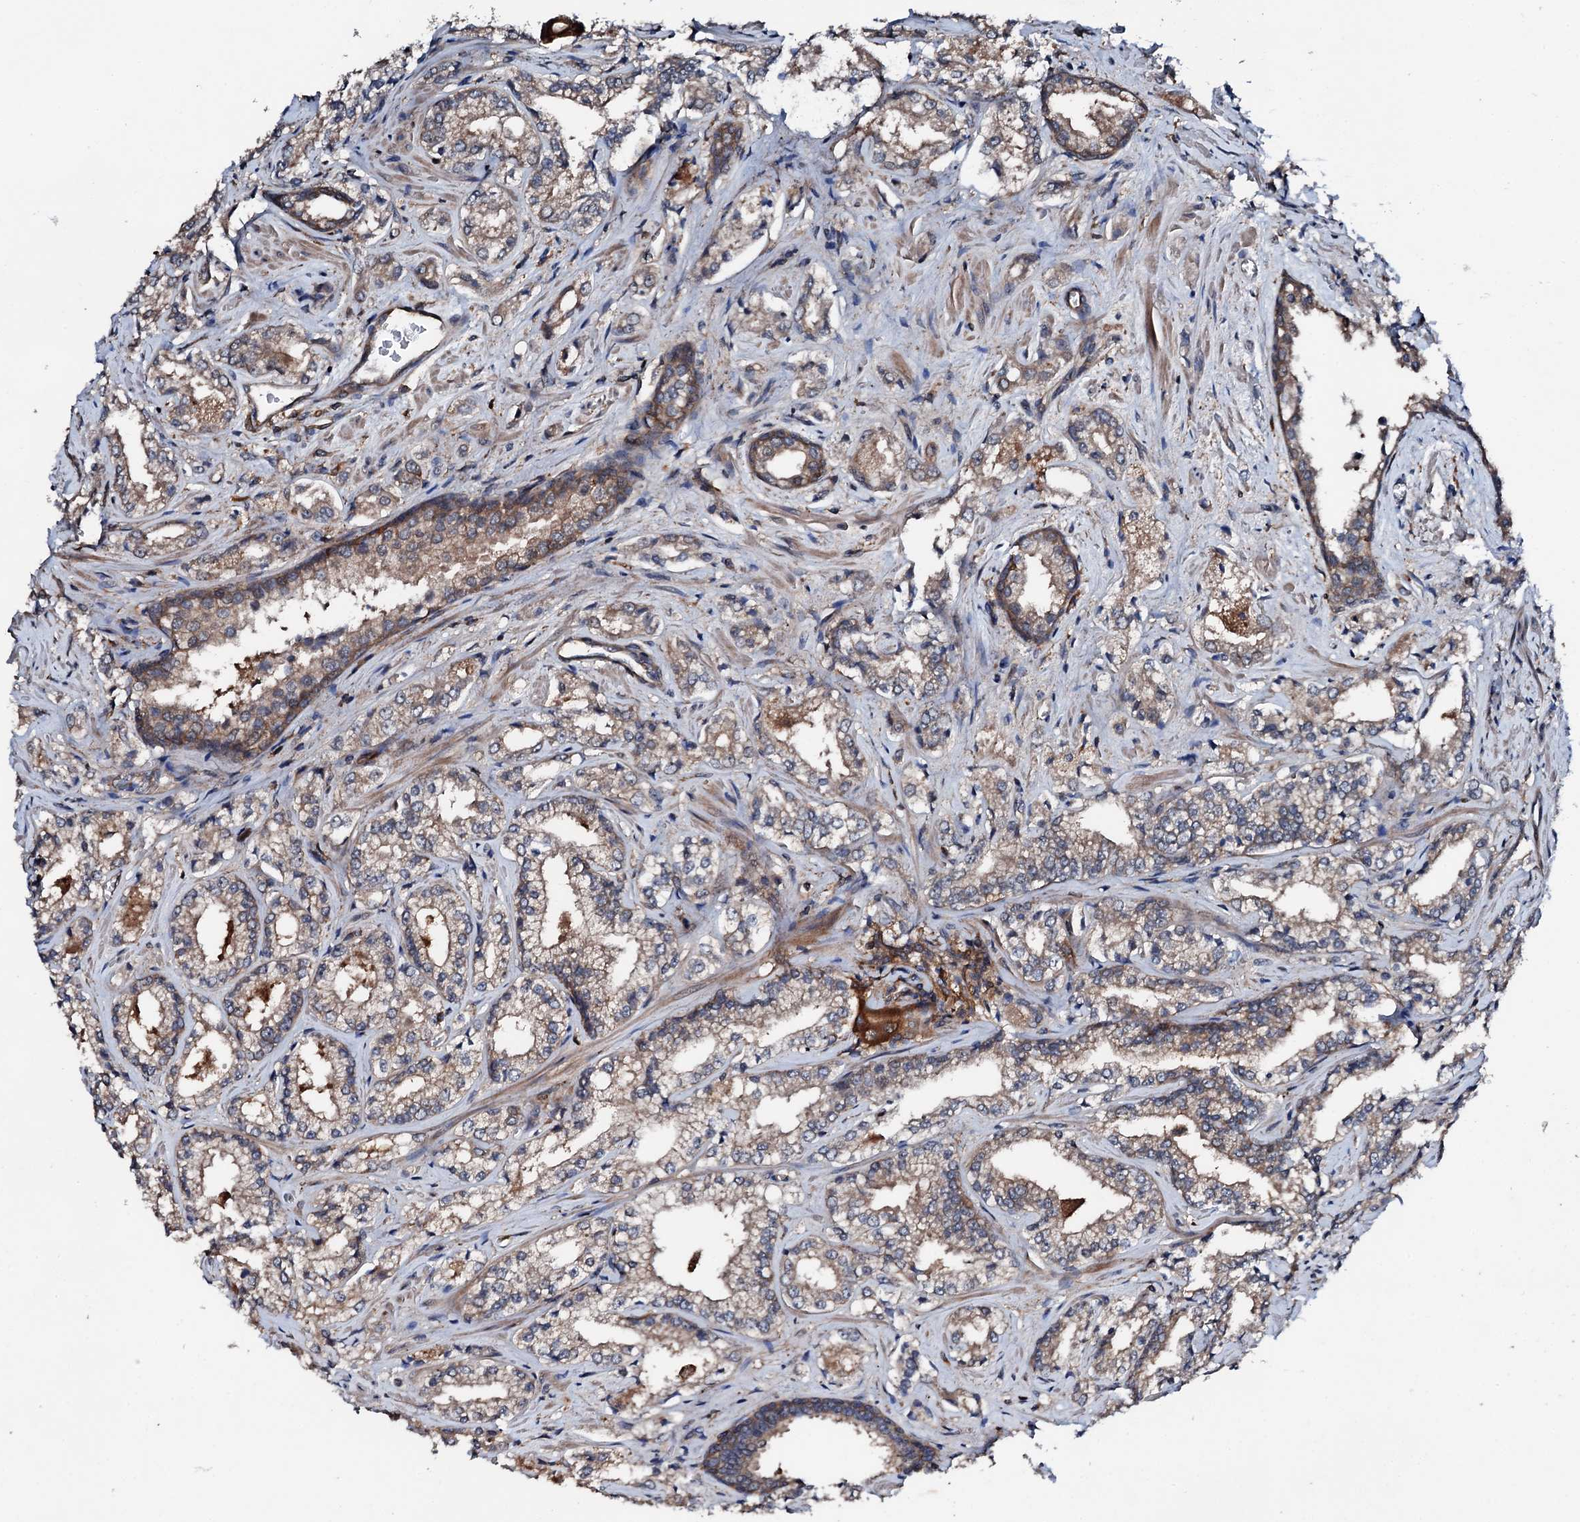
{"staining": {"intensity": "moderate", "quantity": ">75%", "location": "cytoplasmic/membranous"}, "tissue": "prostate cancer", "cell_type": "Tumor cells", "image_type": "cancer", "snomed": [{"axis": "morphology", "description": "Adenocarcinoma, Low grade"}, {"axis": "topography", "description": "Prostate"}], "caption": "Human prostate low-grade adenocarcinoma stained with a brown dye shows moderate cytoplasmic/membranous positive expression in about >75% of tumor cells.", "gene": "FGD4", "patient": {"sex": "male", "age": 47}}